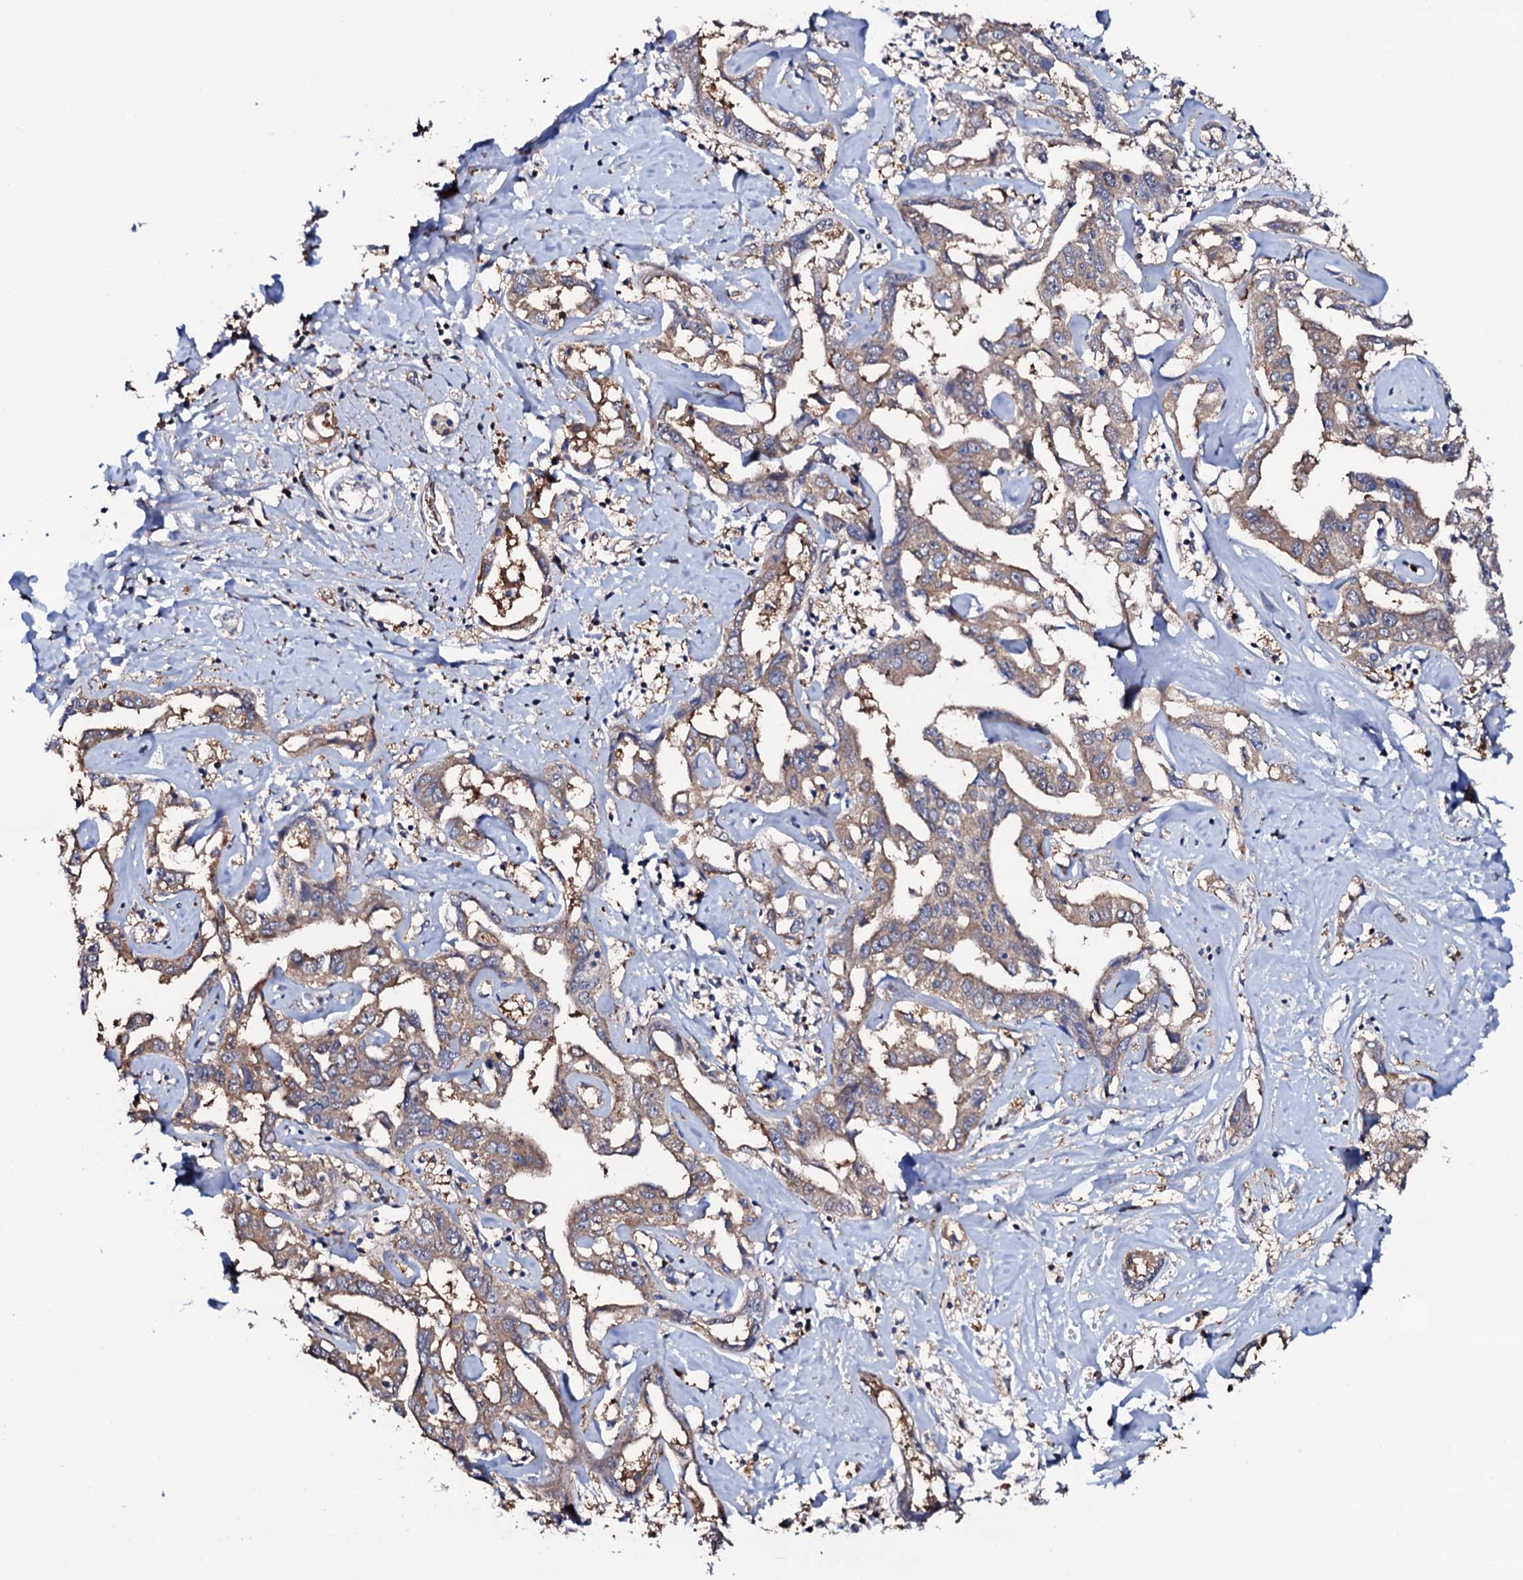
{"staining": {"intensity": "weak", "quantity": ">75%", "location": "cytoplasmic/membranous"}, "tissue": "liver cancer", "cell_type": "Tumor cells", "image_type": "cancer", "snomed": [{"axis": "morphology", "description": "Cholangiocarcinoma"}, {"axis": "topography", "description": "Liver"}], "caption": "Cholangiocarcinoma (liver) stained with a protein marker exhibits weak staining in tumor cells.", "gene": "TCAF2", "patient": {"sex": "male", "age": 59}}